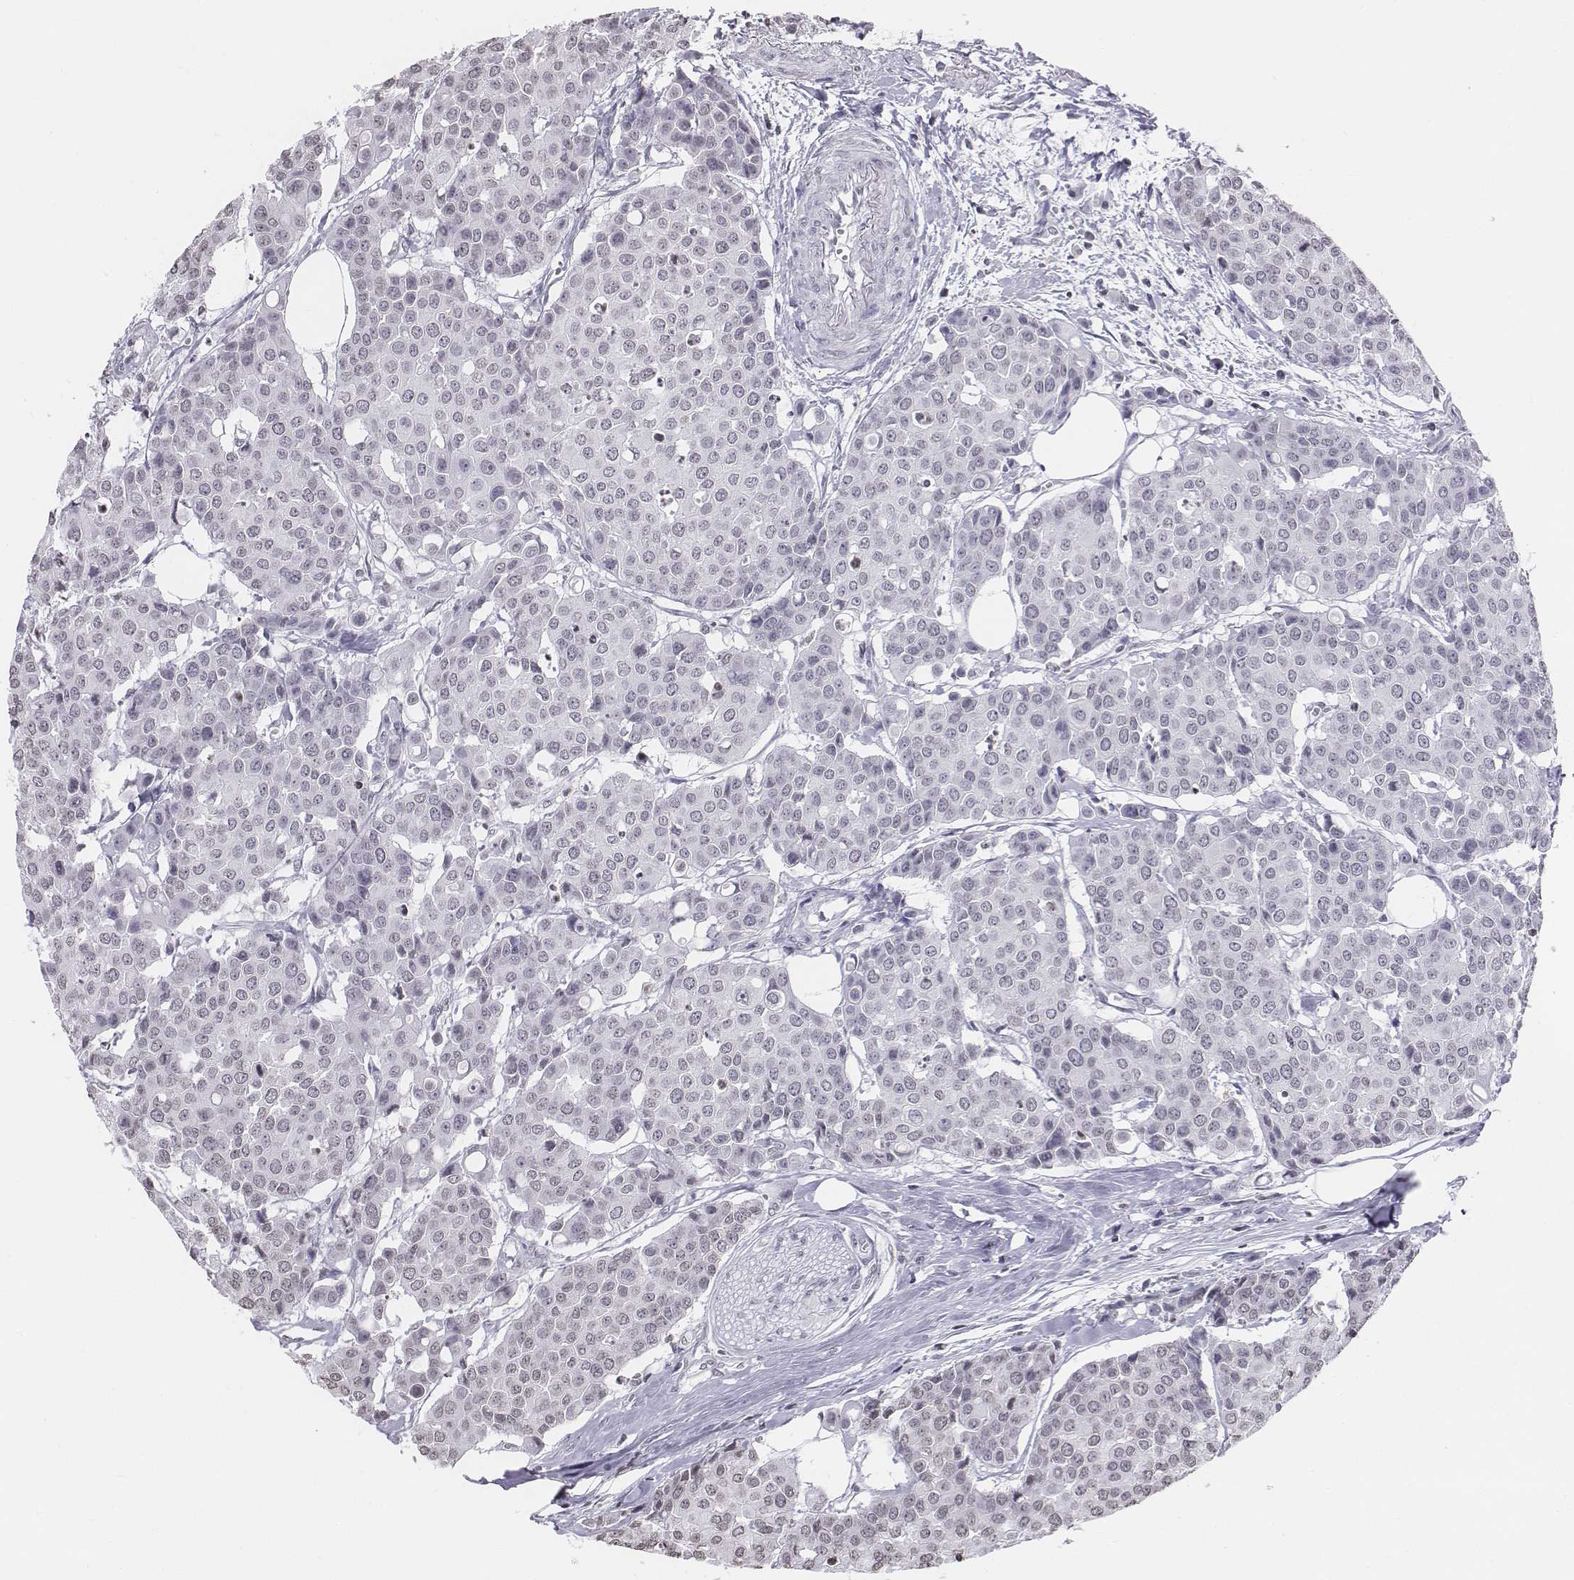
{"staining": {"intensity": "negative", "quantity": "none", "location": "none"}, "tissue": "carcinoid", "cell_type": "Tumor cells", "image_type": "cancer", "snomed": [{"axis": "morphology", "description": "Carcinoid, malignant, NOS"}, {"axis": "topography", "description": "Colon"}], "caption": "Immunohistochemistry photomicrograph of neoplastic tissue: human malignant carcinoid stained with DAB (3,3'-diaminobenzidine) reveals no significant protein staining in tumor cells. Brightfield microscopy of immunohistochemistry stained with DAB (3,3'-diaminobenzidine) (brown) and hematoxylin (blue), captured at high magnification.", "gene": "BARHL1", "patient": {"sex": "male", "age": 81}}